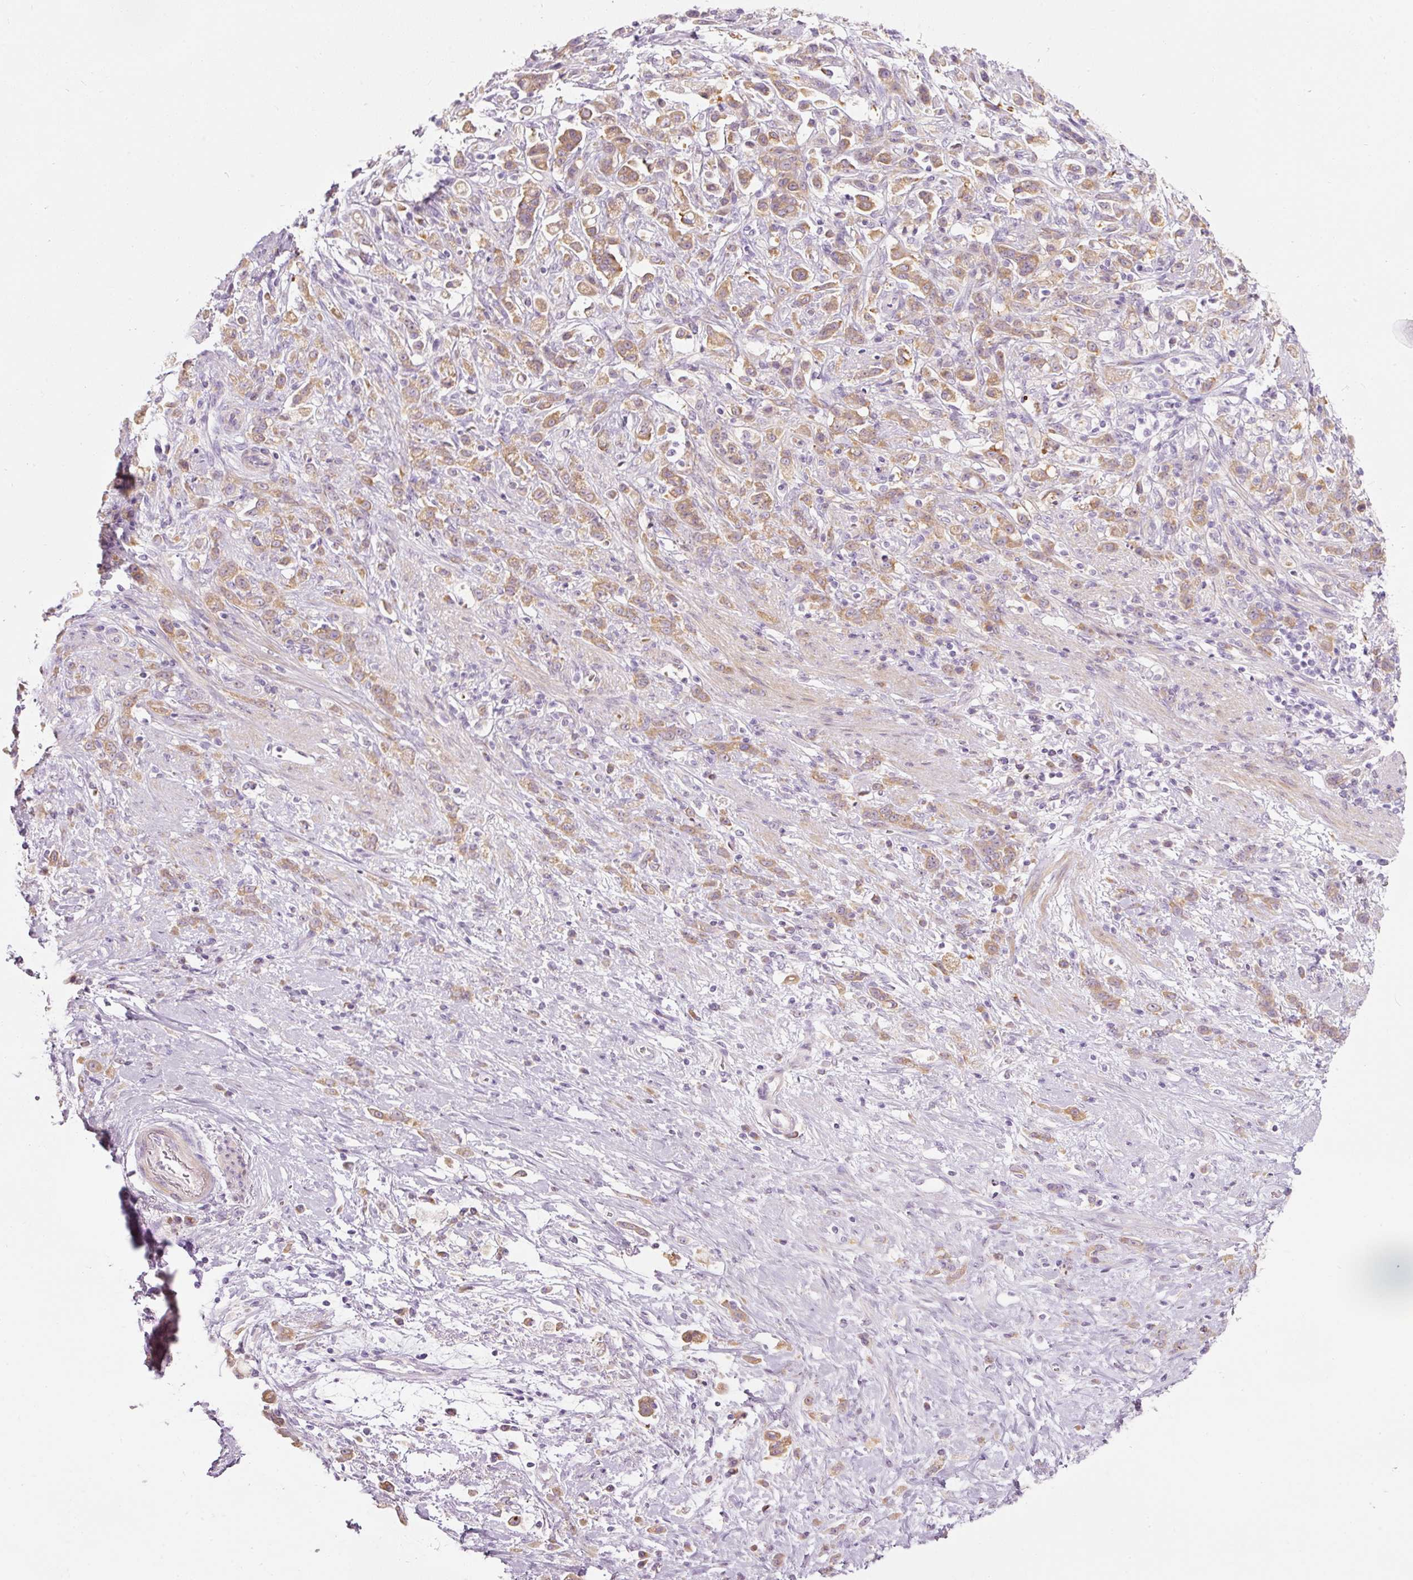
{"staining": {"intensity": "moderate", "quantity": ">75%", "location": "cytoplasmic/membranous"}, "tissue": "stomach cancer", "cell_type": "Tumor cells", "image_type": "cancer", "snomed": [{"axis": "morphology", "description": "Adenocarcinoma, NOS"}, {"axis": "topography", "description": "Stomach"}], "caption": "Immunohistochemistry (IHC) (DAB) staining of human stomach cancer shows moderate cytoplasmic/membranous protein positivity in about >75% of tumor cells.", "gene": "PDXDC1", "patient": {"sex": "female", "age": 60}}